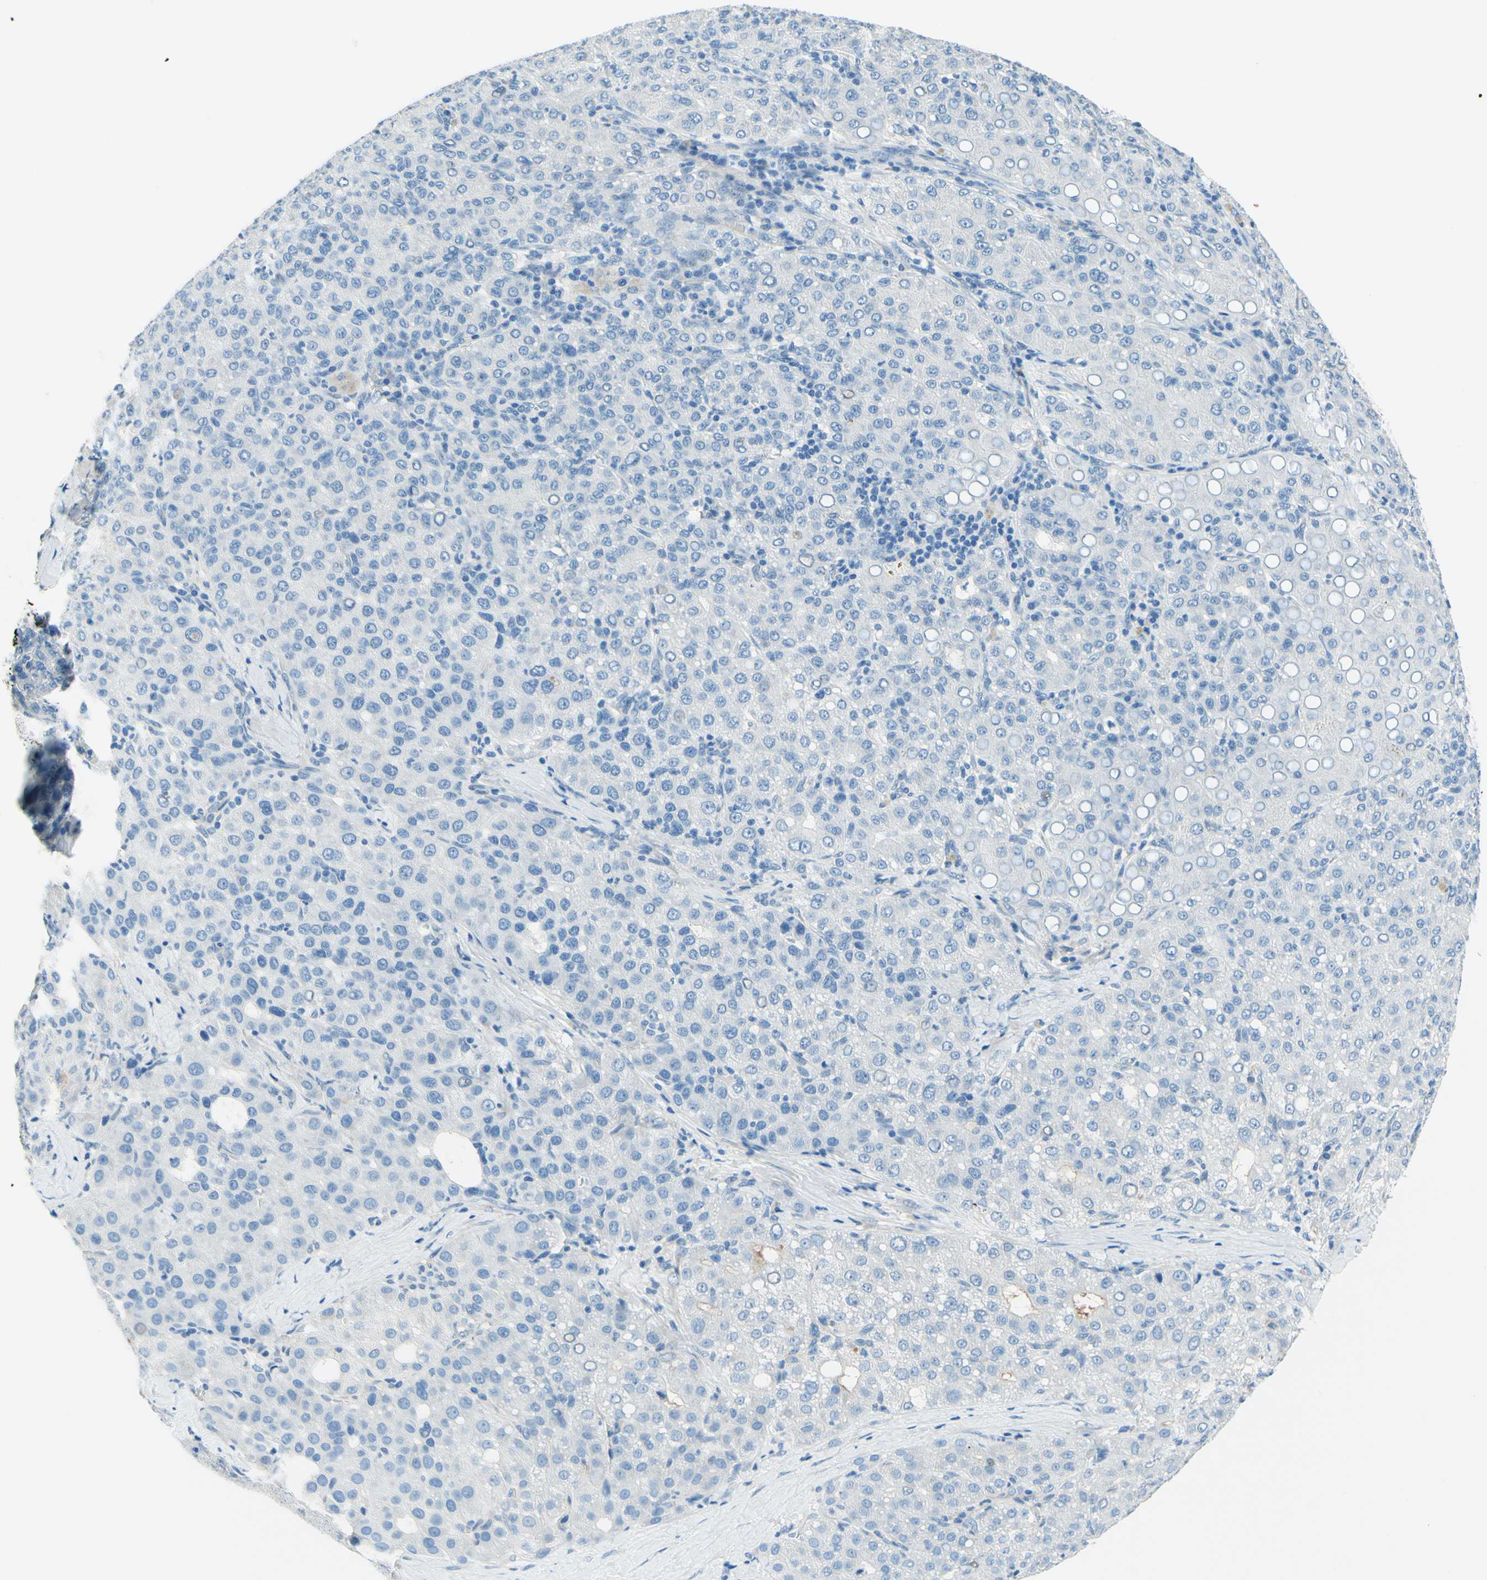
{"staining": {"intensity": "negative", "quantity": "none", "location": "none"}, "tissue": "liver cancer", "cell_type": "Tumor cells", "image_type": "cancer", "snomed": [{"axis": "morphology", "description": "Carcinoma, Hepatocellular, NOS"}, {"axis": "topography", "description": "Liver"}], "caption": "Micrograph shows no significant protein expression in tumor cells of hepatocellular carcinoma (liver).", "gene": "PASD1", "patient": {"sex": "male", "age": 65}}